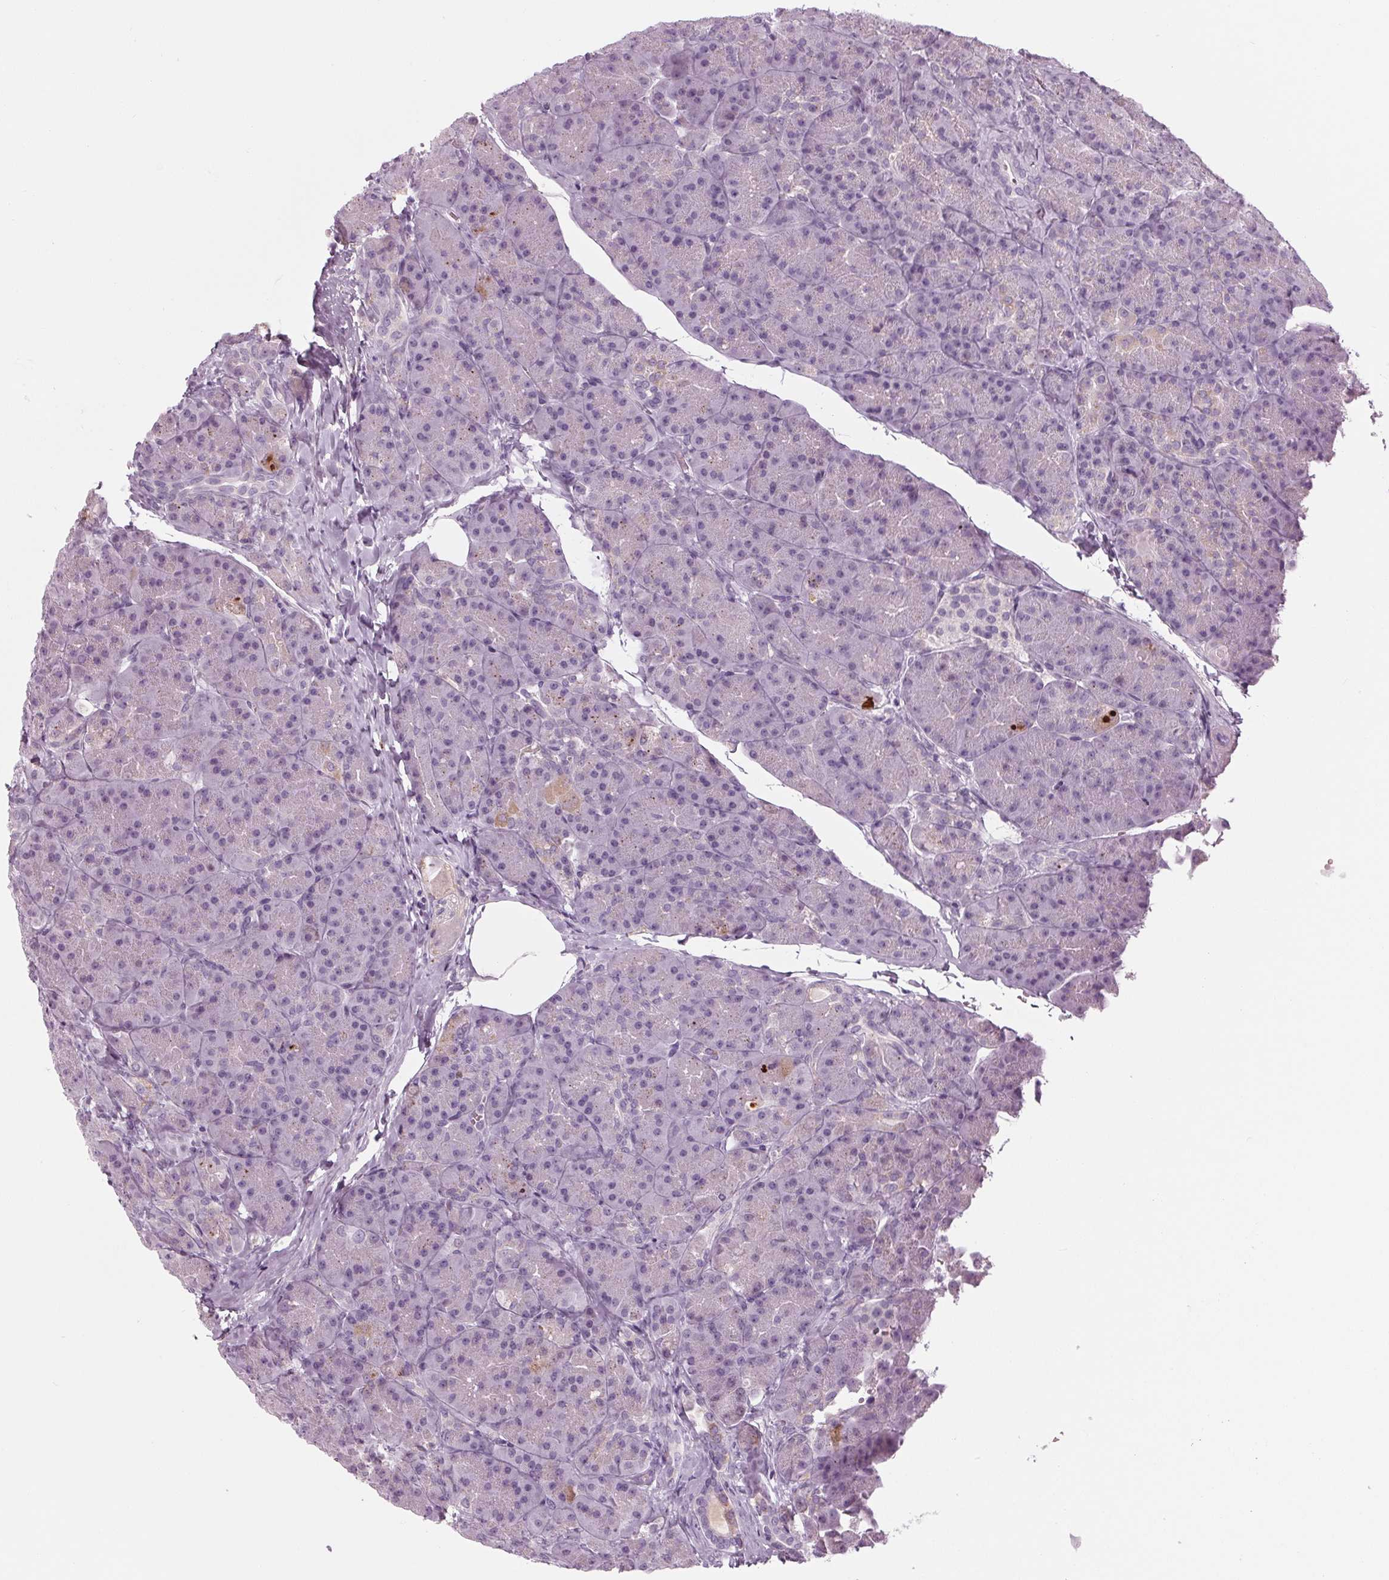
{"staining": {"intensity": "moderate", "quantity": "<25%", "location": "cytoplasmic/membranous"}, "tissue": "pancreas", "cell_type": "Exocrine glandular cells", "image_type": "normal", "snomed": [{"axis": "morphology", "description": "Normal tissue, NOS"}, {"axis": "topography", "description": "Pancreas"}], "caption": "Protein staining of benign pancreas displays moderate cytoplasmic/membranous staining in approximately <25% of exocrine glandular cells.", "gene": "CYP3A43", "patient": {"sex": "male", "age": 57}}